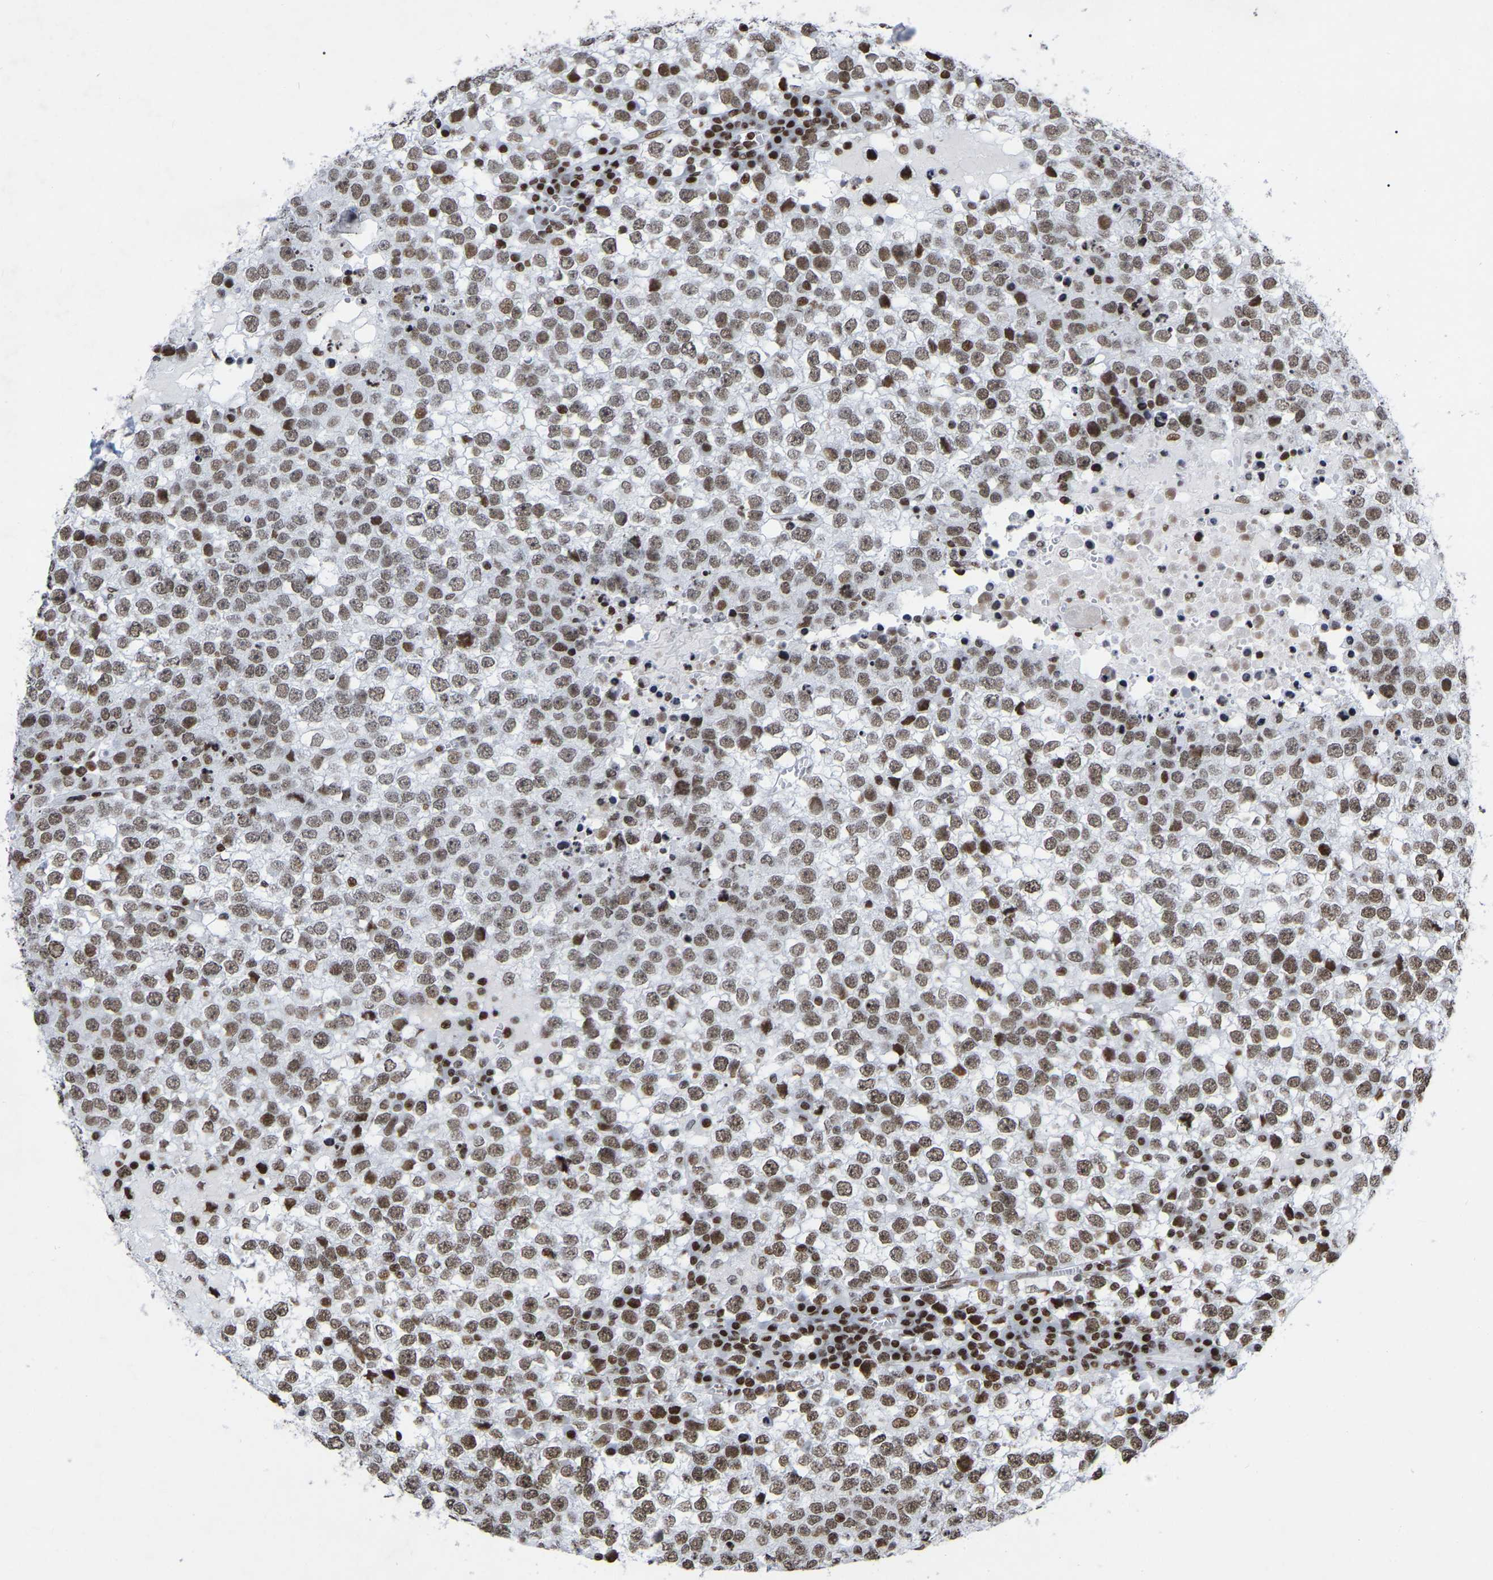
{"staining": {"intensity": "moderate", "quantity": ">75%", "location": "nuclear"}, "tissue": "testis cancer", "cell_type": "Tumor cells", "image_type": "cancer", "snomed": [{"axis": "morphology", "description": "Seminoma, NOS"}, {"axis": "topography", "description": "Testis"}], "caption": "IHC micrograph of neoplastic tissue: human testis seminoma stained using IHC reveals medium levels of moderate protein expression localized specifically in the nuclear of tumor cells, appearing as a nuclear brown color.", "gene": "PRCC", "patient": {"sex": "male", "age": 65}}